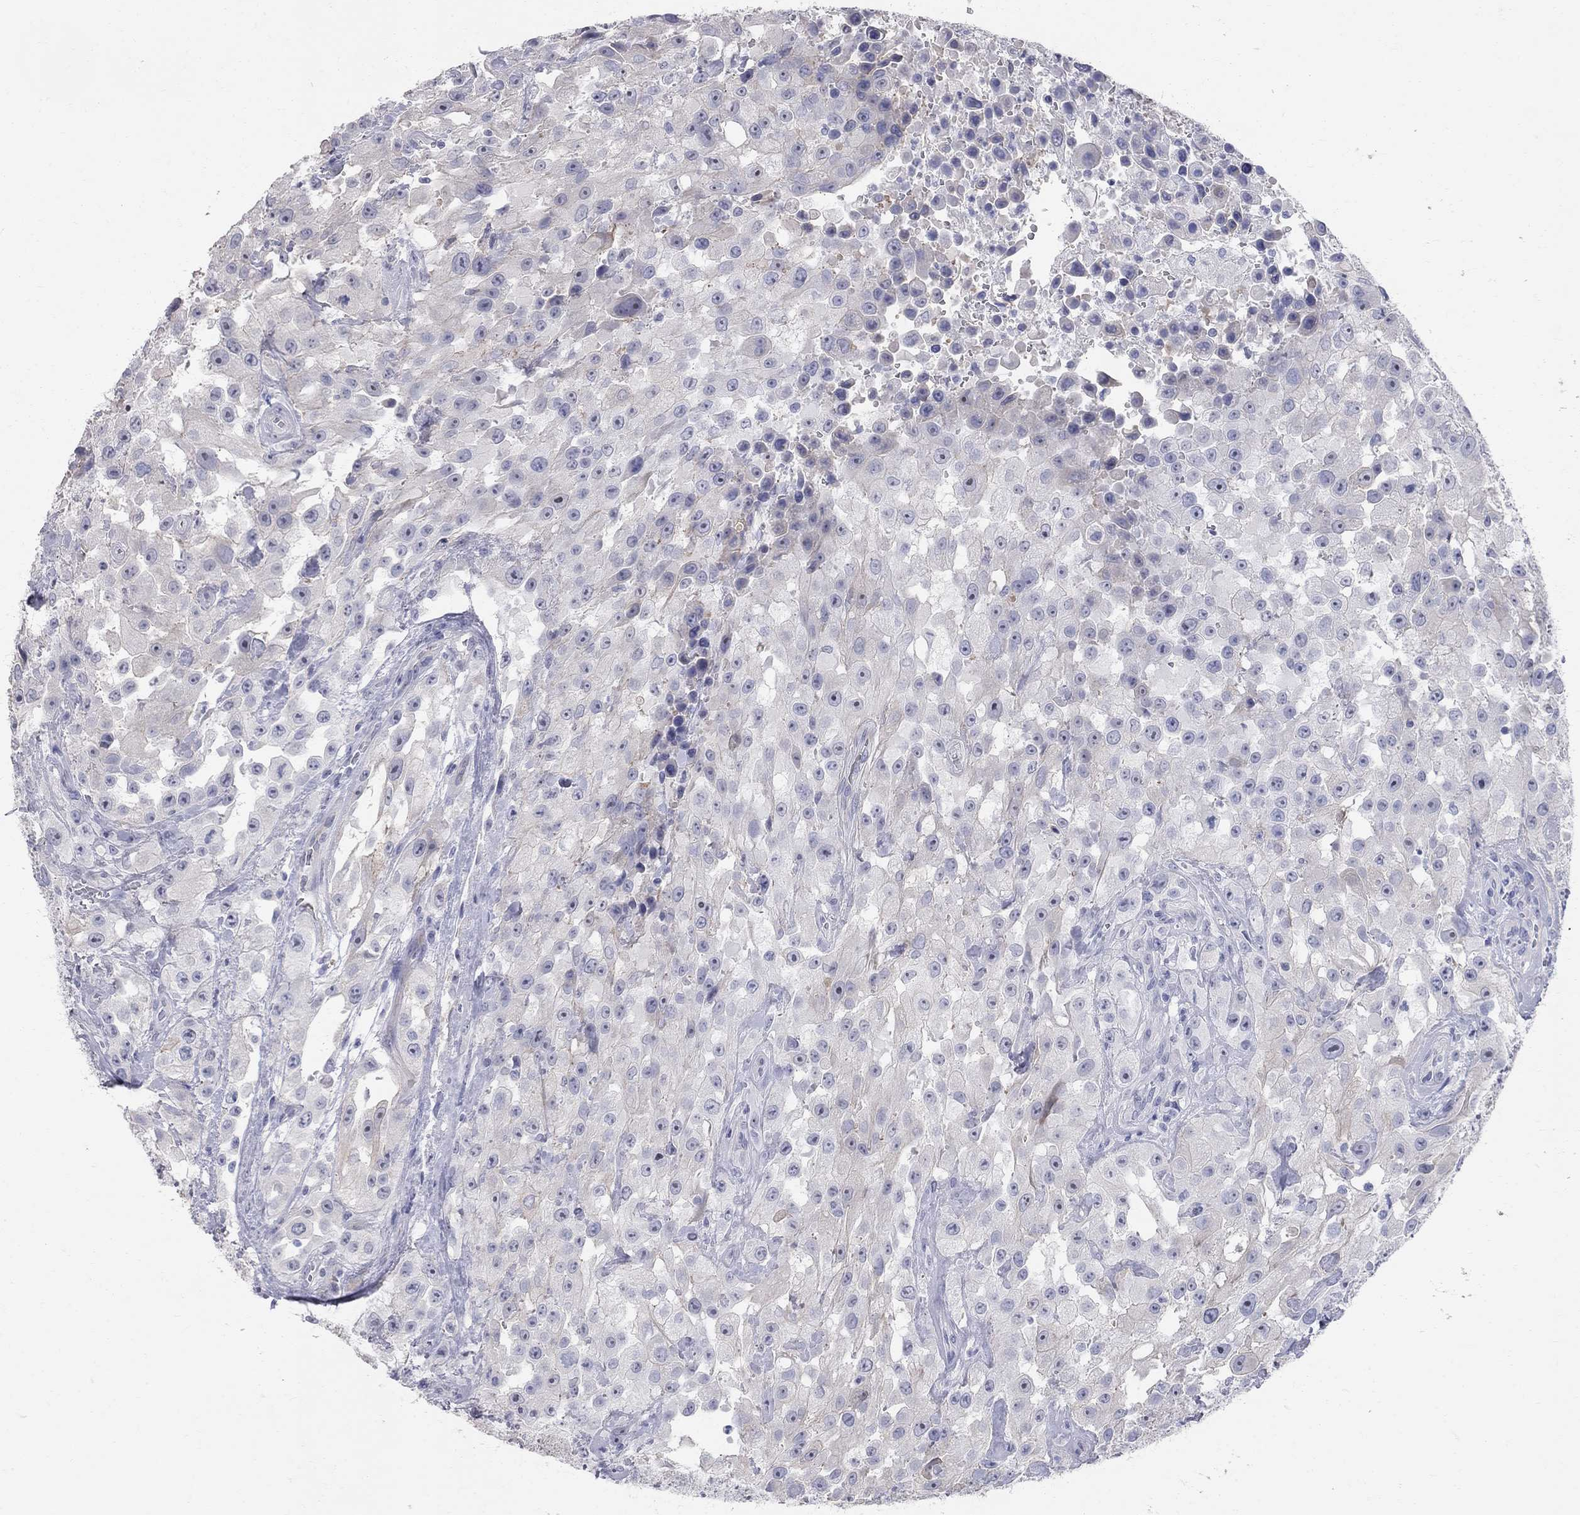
{"staining": {"intensity": "negative", "quantity": "none", "location": "none"}, "tissue": "urothelial cancer", "cell_type": "Tumor cells", "image_type": "cancer", "snomed": [{"axis": "morphology", "description": "Urothelial carcinoma, High grade"}, {"axis": "topography", "description": "Urinary bladder"}], "caption": "Tumor cells are negative for brown protein staining in high-grade urothelial carcinoma. (DAB IHC, high magnification).", "gene": "AOX1", "patient": {"sex": "male", "age": 79}}